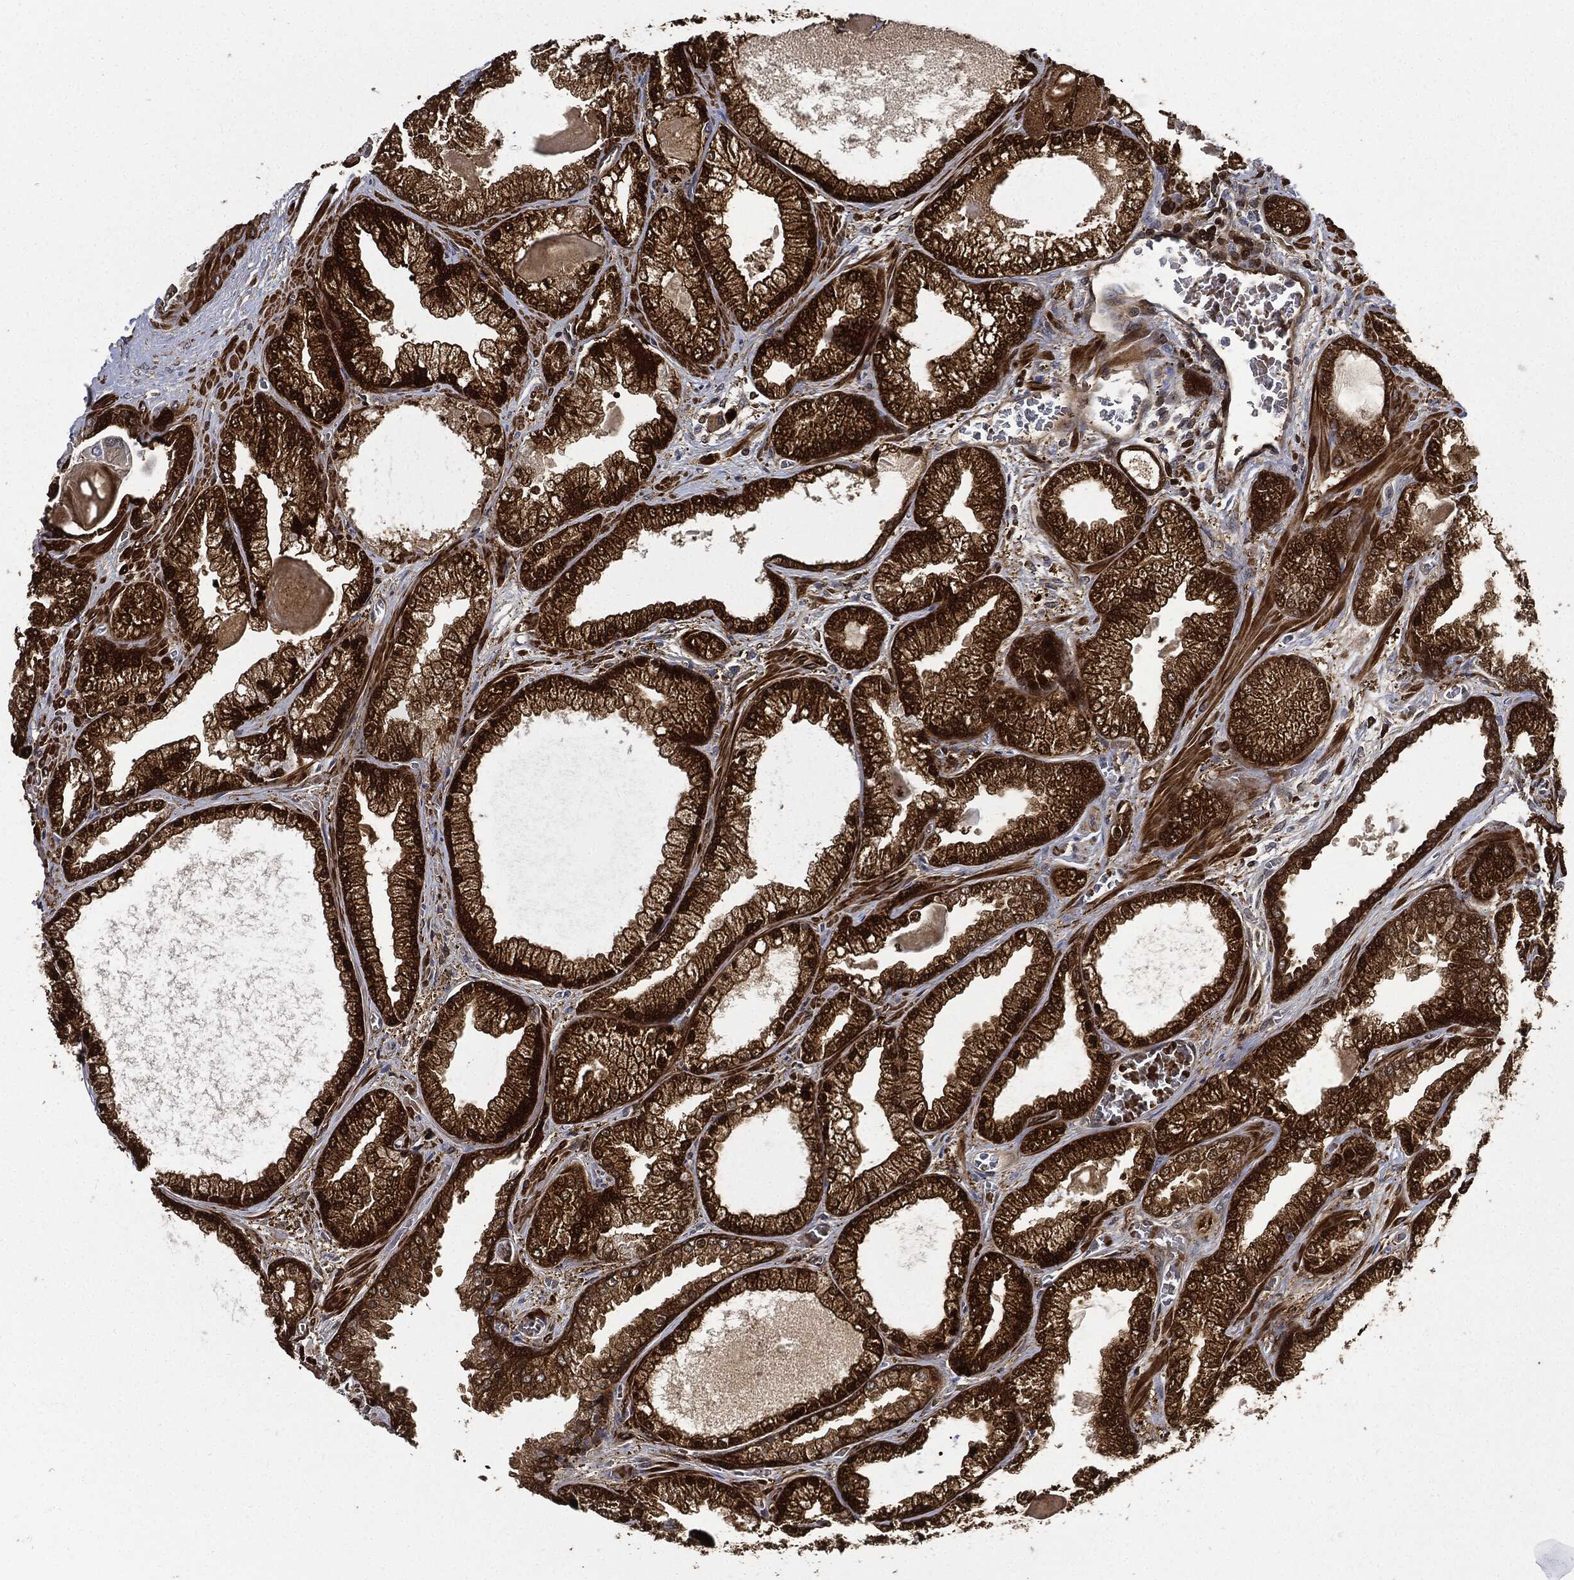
{"staining": {"intensity": "strong", "quantity": ">75%", "location": "cytoplasmic/membranous,nuclear"}, "tissue": "prostate cancer", "cell_type": "Tumor cells", "image_type": "cancer", "snomed": [{"axis": "morphology", "description": "Adenocarcinoma, Low grade"}, {"axis": "topography", "description": "Prostate"}], "caption": "Prostate low-grade adenocarcinoma stained for a protein shows strong cytoplasmic/membranous and nuclear positivity in tumor cells.", "gene": "PRDX2", "patient": {"sex": "male", "age": 57}}